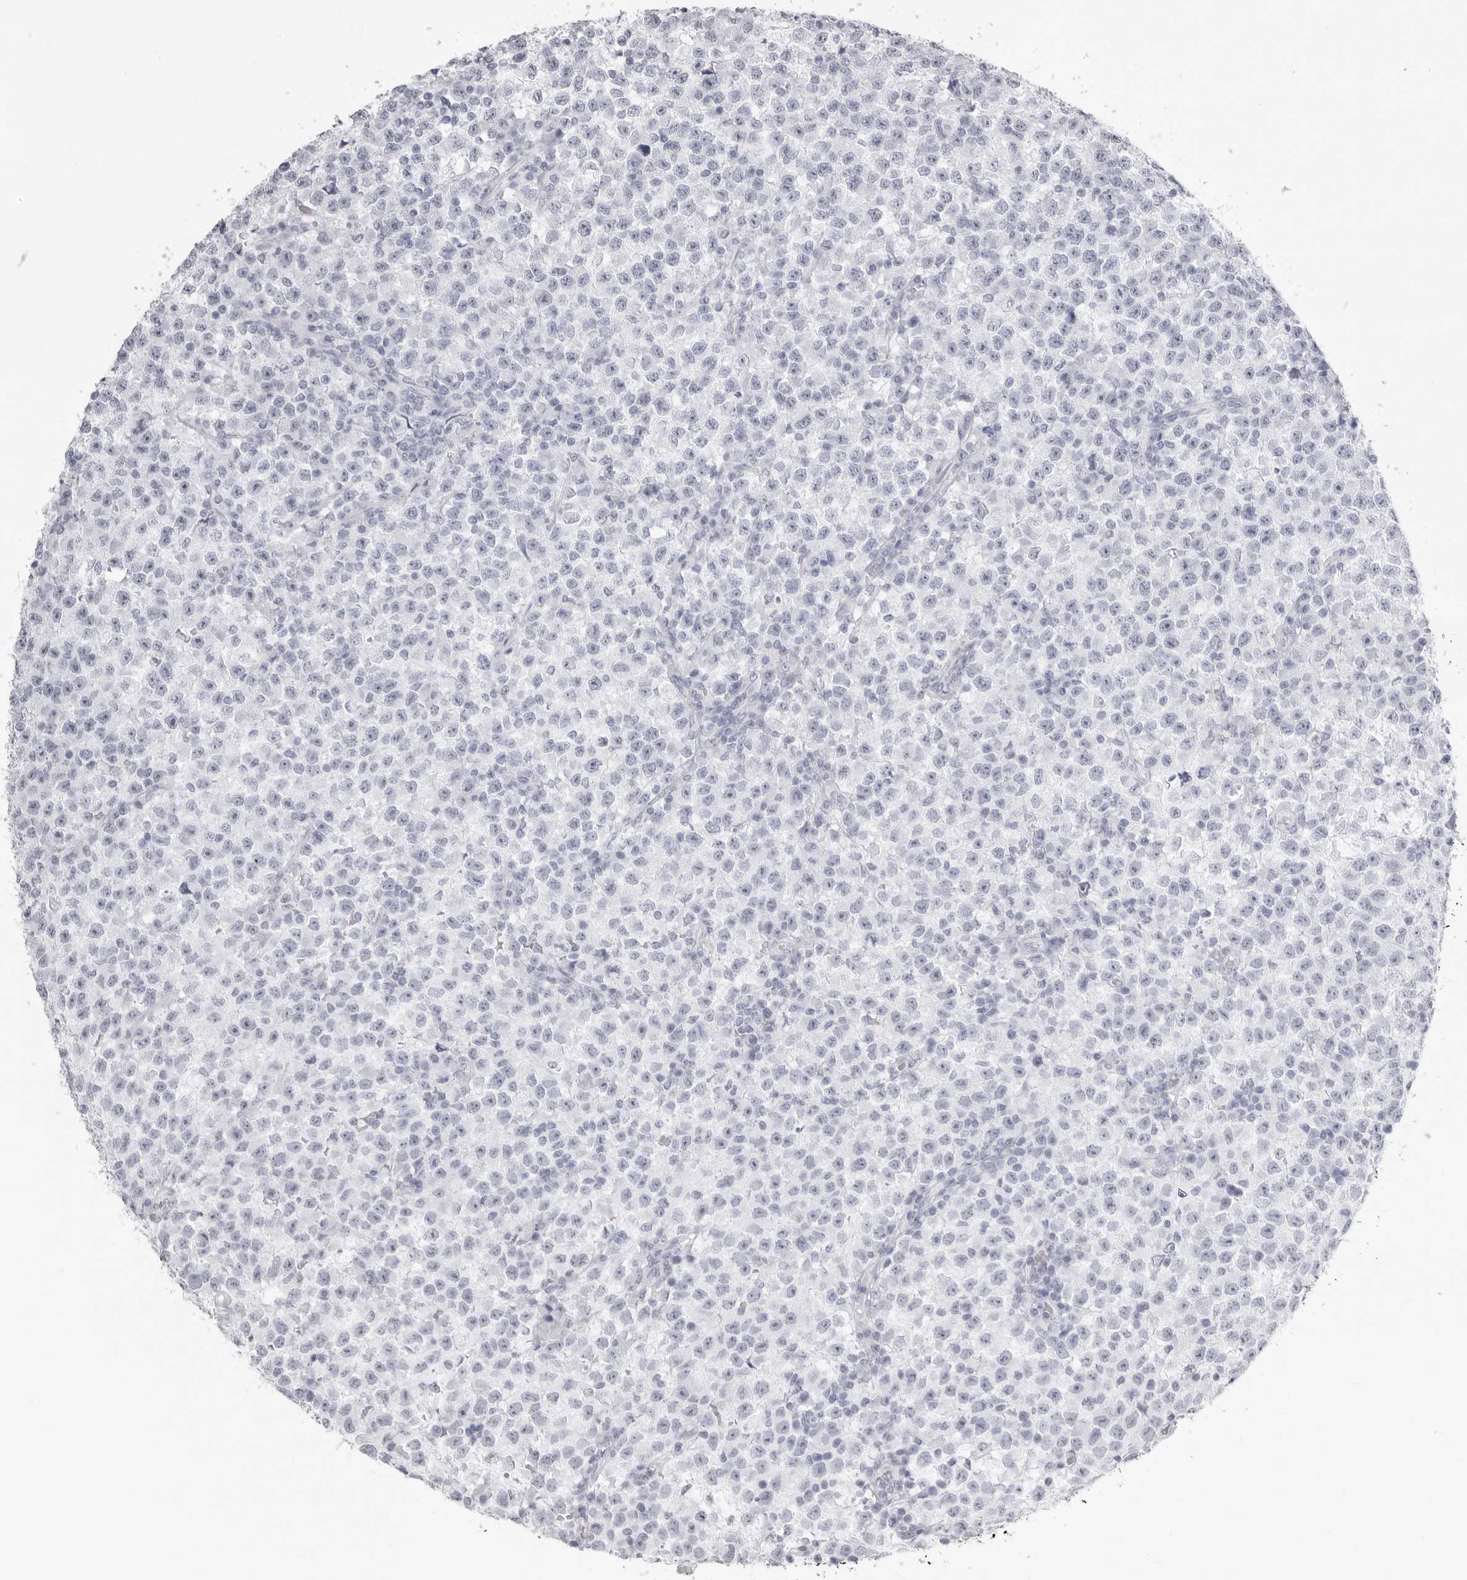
{"staining": {"intensity": "negative", "quantity": "none", "location": "none"}, "tissue": "testis cancer", "cell_type": "Tumor cells", "image_type": "cancer", "snomed": [{"axis": "morphology", "description": "Seminoma, NOS"}, {"axis": "topography", "description": "Testis"}], "caption": "This is a photomicrograph of immunohistochemistry staining of seminoma (testis), which shows no staining in tumor cells.", "gene": "KLK9", "patient": {"sex": "male", "age": 22}}